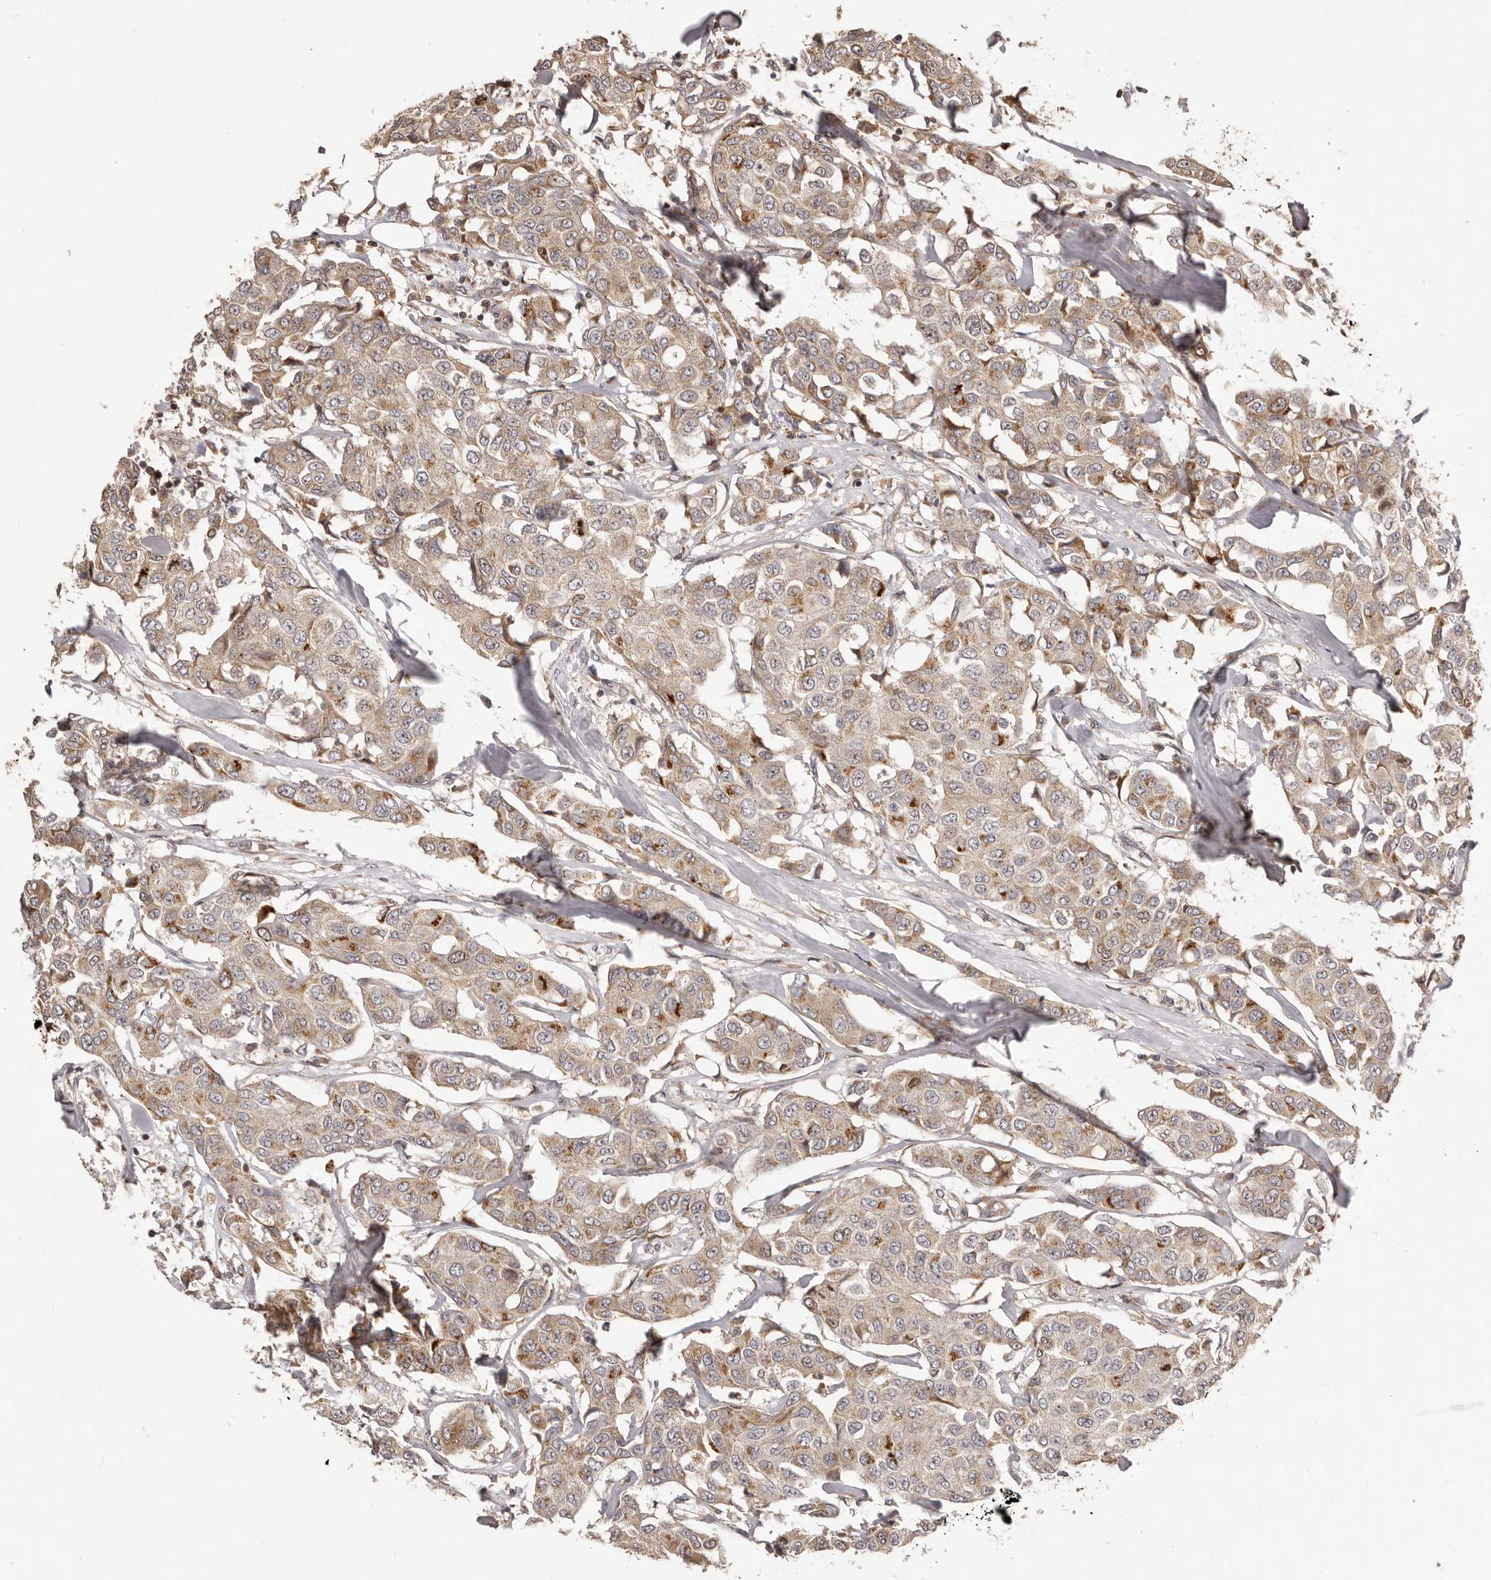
{"staining": {"intensity": "moderate", "quantity": ">75%", "location": "cytoplasmic/membranous"}, "tissue": "breast cancer", "cell_type": "Tumor cells", "image_type": "cancer", "snomed": [{"axis": "morphology", "description": "Duct carcinoma"}, {"axis": "topography", "description": "Breast"}], "caption": "About >75% of tumor cells in human infiltrating ductal carcinoma (breast) exhibit moderate cytoplasmic/membranous protein positivity as visualized by brown immunohistochemical staining.", "gene": "RNF187", "patient": {"sex": "female", "age": 80}}